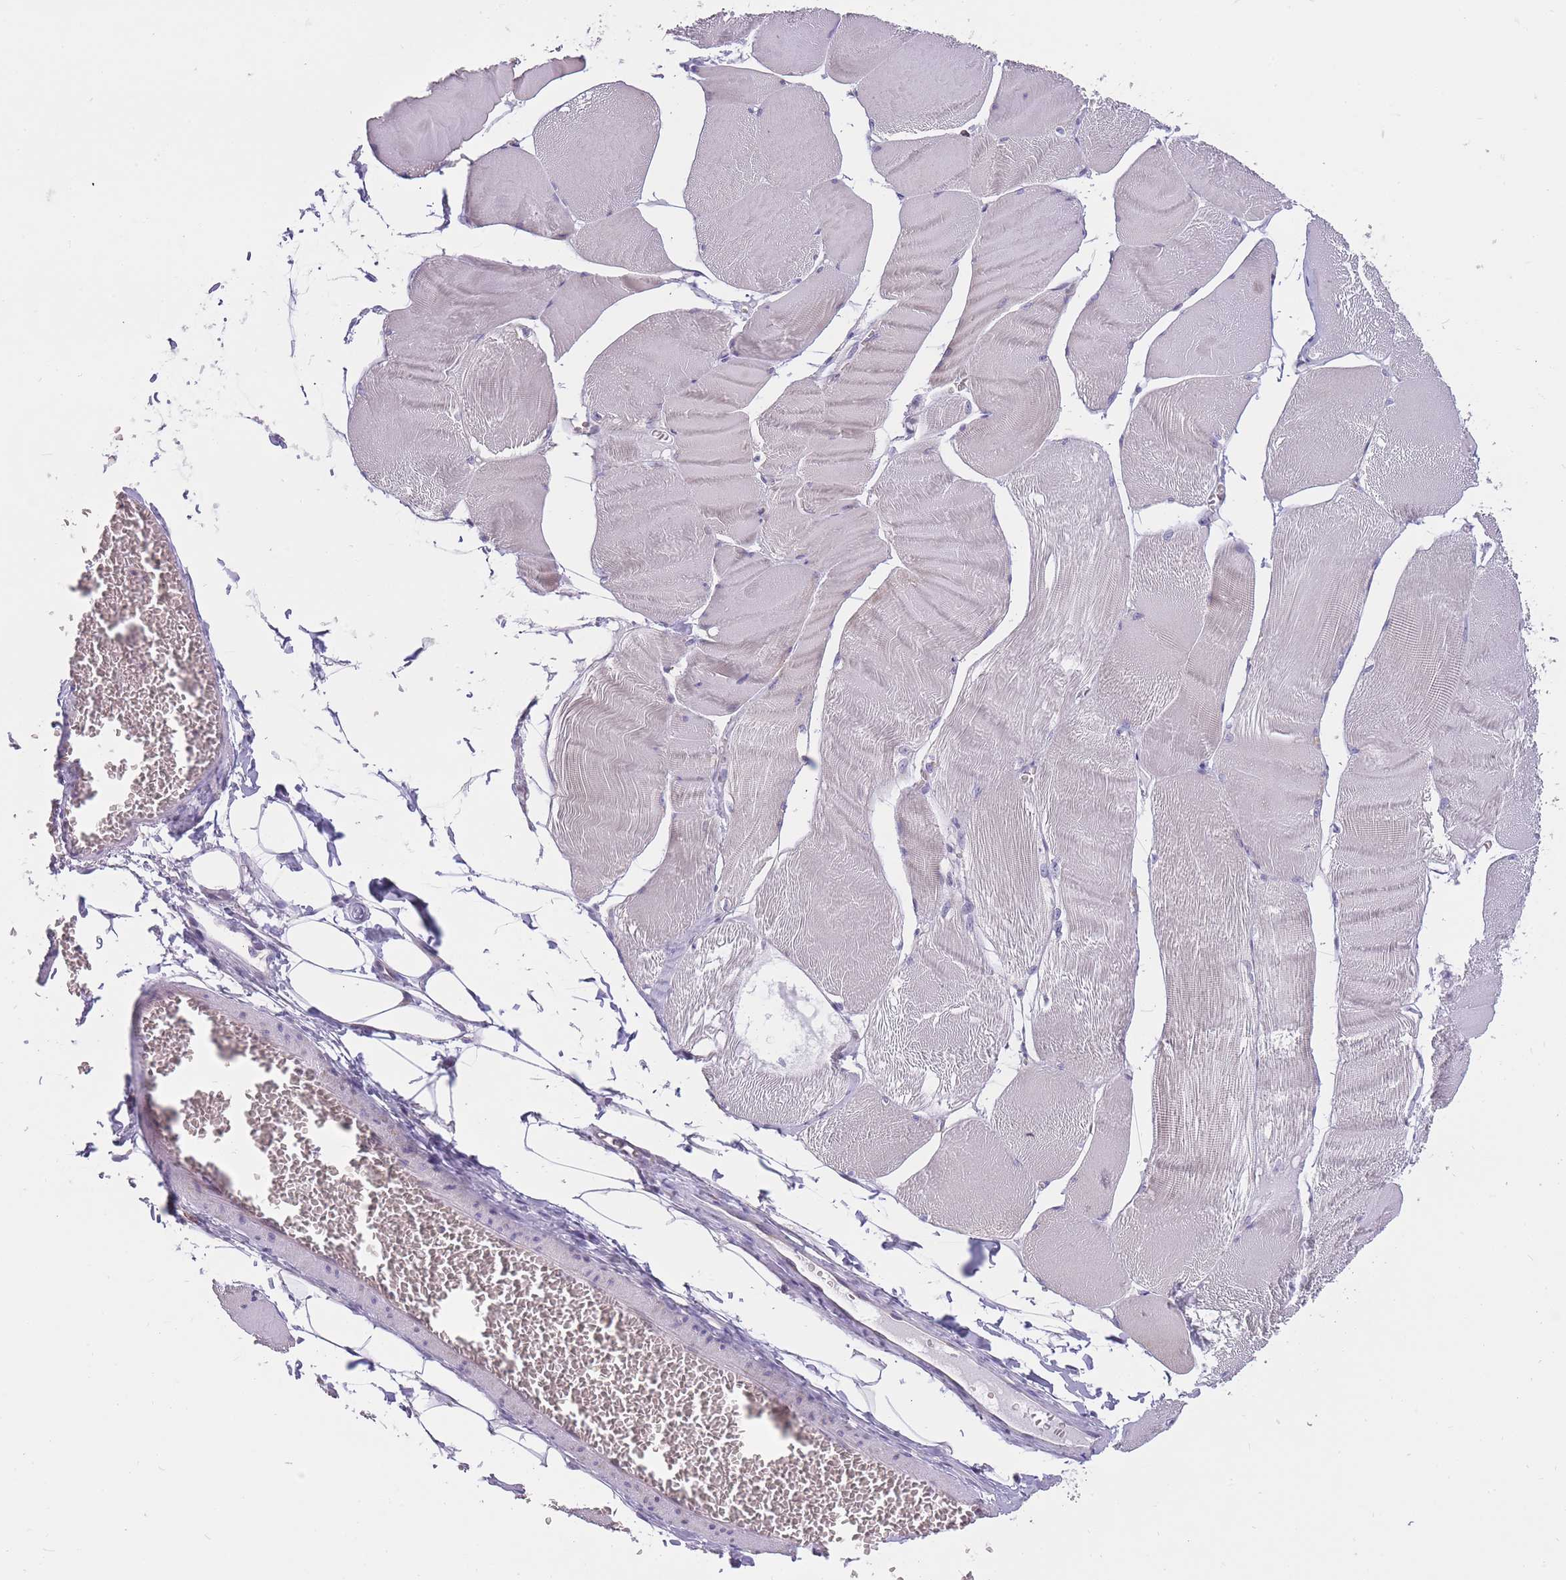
{"staining": {"intensity": "weak", "quantity": "25%-75%", "location": "cytoplasmic/membranous"}, "tissue": "skeletal muscle", "cell_type": "Myocytes", "image_type": "normal", "snomed": [{"axis": "morphology", "description": "Normal tissue, NOS"}, {"axis": "morphology", "description": "Basal cell carcinoma"}, {"axis": "topography", "description": "Skeletal muscle"}], "caption": "This micrograph exhibits benign skeletal muscle stained with immunohistochemistry (IHC) to label a protein in brown. The cytoplasmic/membranous of myocytes show weak positivity for the protein. Nuclei are counter-stained blue.", "gene": "ZNF662", "patient": {"sex": "female", "age": 64}}